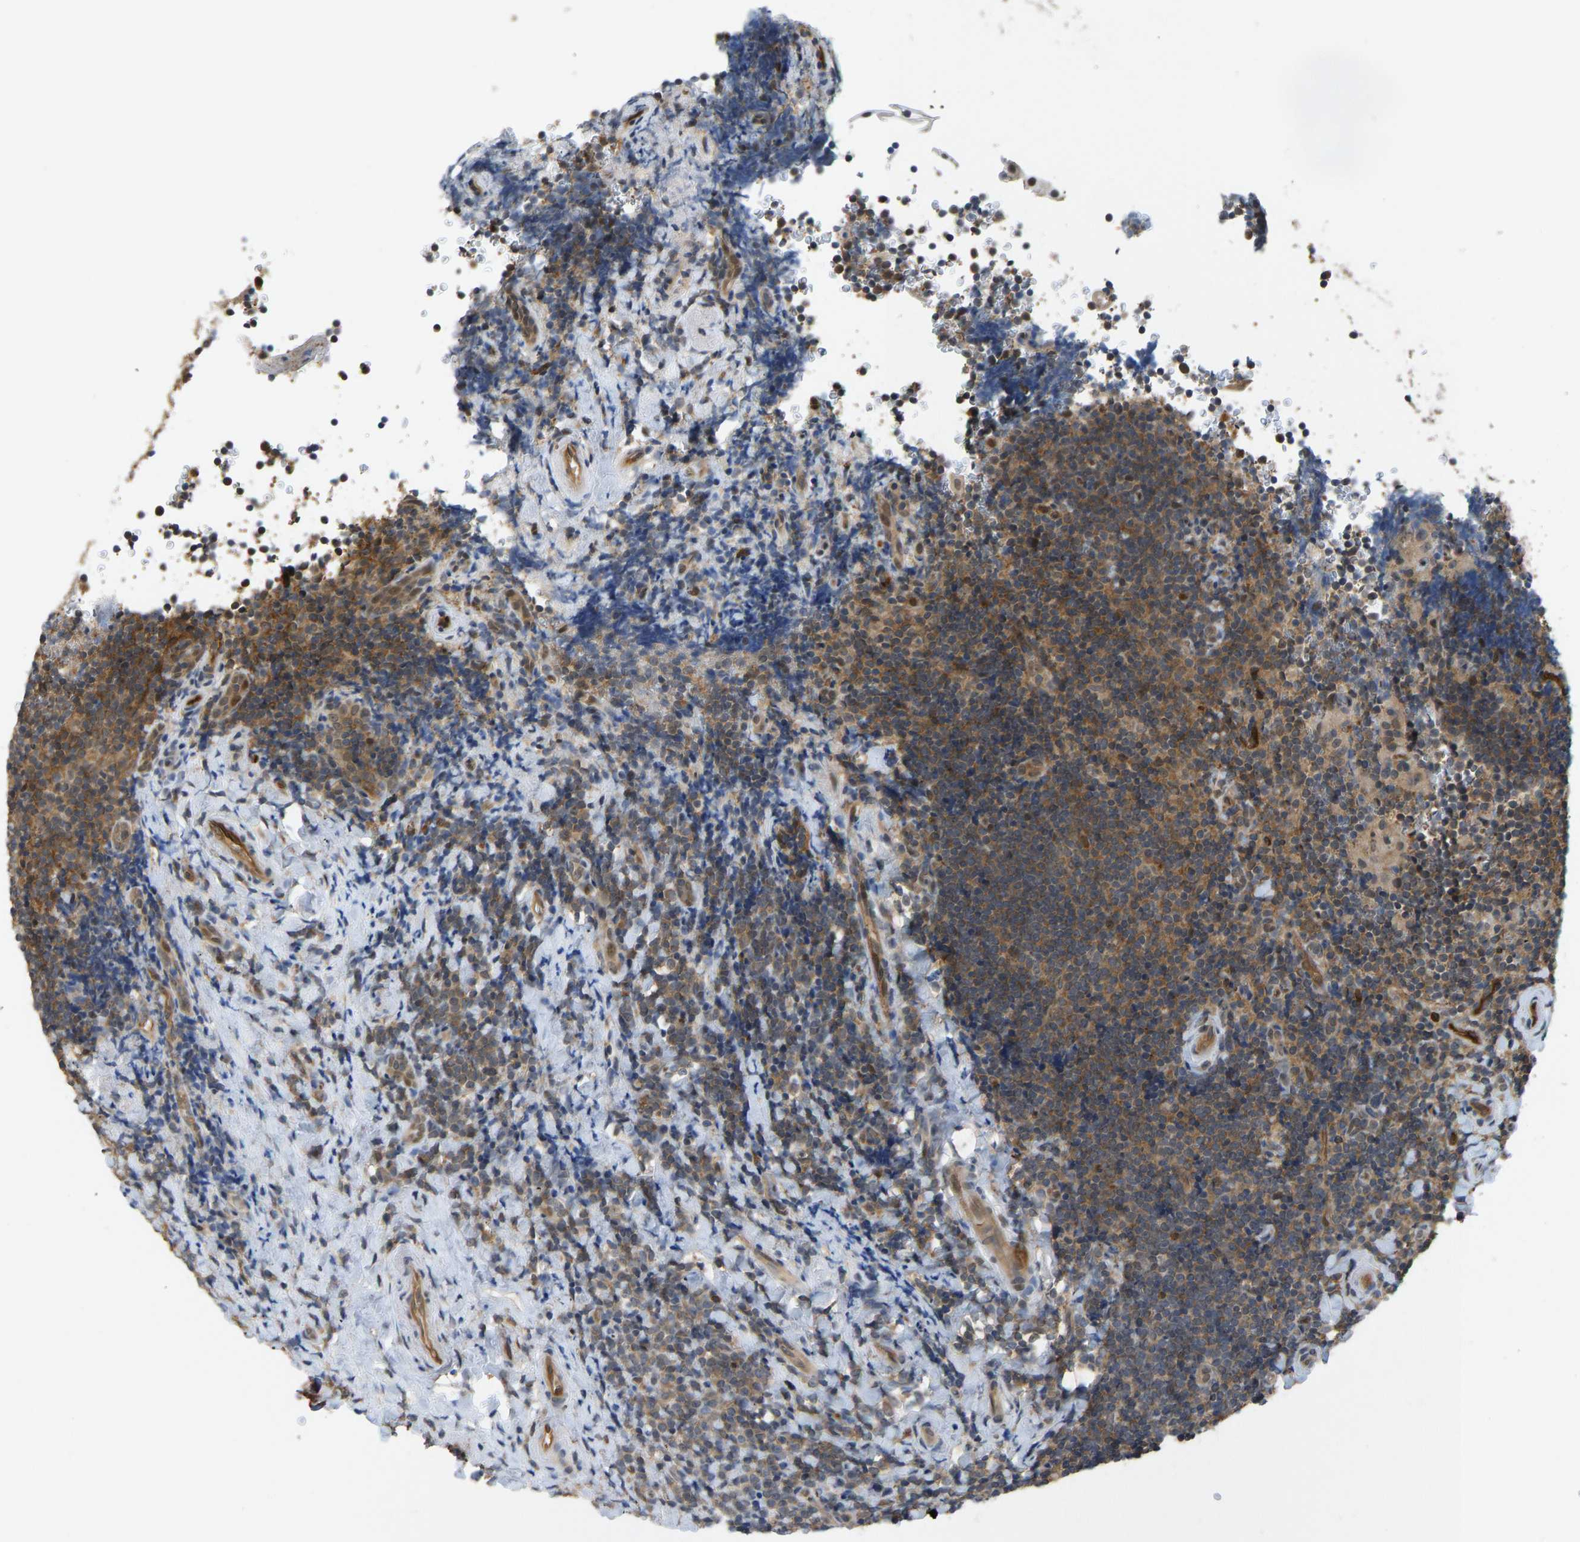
{"staining": {"intensity": "moderate", "quantity": ">75%", "location": "cytoplasmic/membranous"}, "tissue": "tonsil", "cell_type": "Germinal center cells", "image_type": "normal", "snomed": [{"axis": "morphology", "description": "Normal tissue, NOS"}, {"axis": "topography", "description": "Tonsil"}], "caption": "Protein staining by immunohistochemistry (IHC) exhibits moderate cytoplasmic/membranous positivity in approximately >75% of germinal center cells in benign tonsil. (Brightfield microscopy of DAB IHC at high magnification).", "gene": "CCT8", "patient": {"sex": "male", "age": 37}}